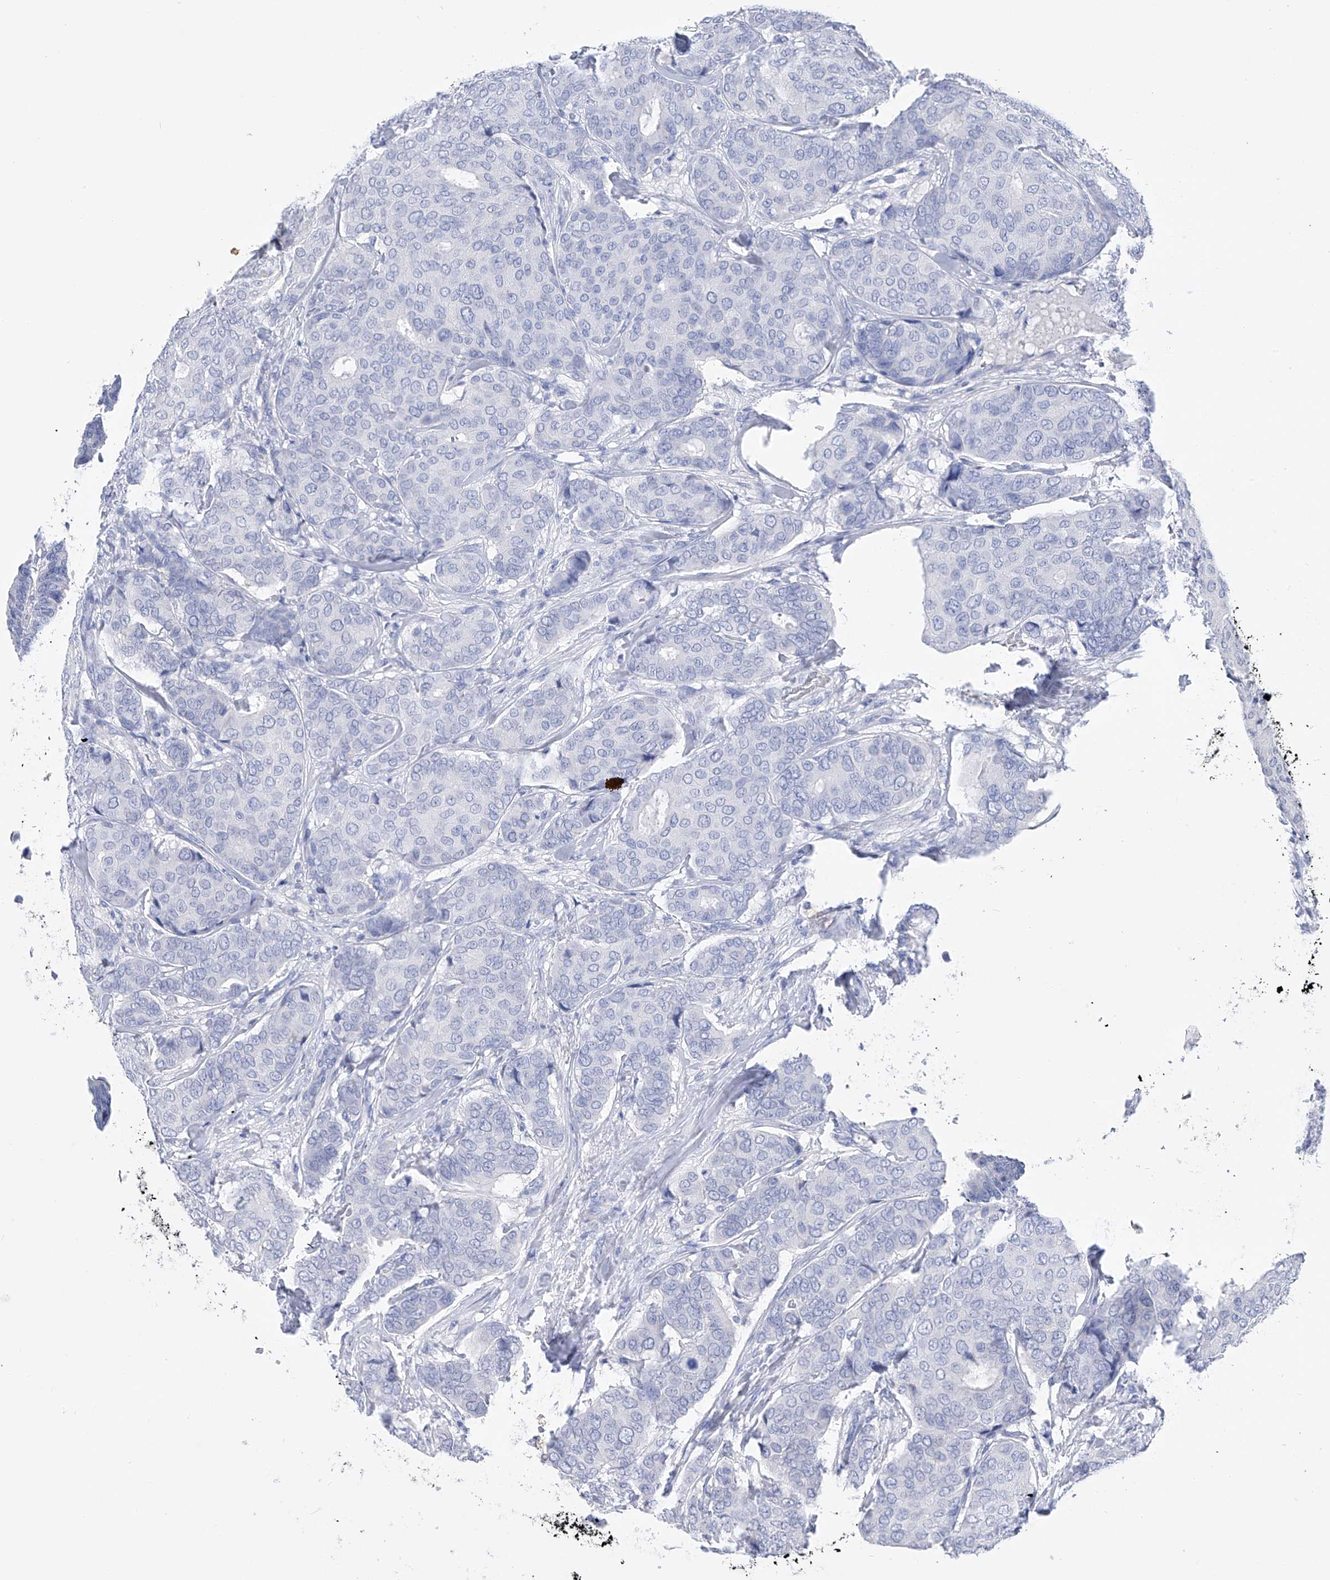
{"staining": {"intensity": "negative", "quantity": "none", "location": "none"}, "tissue": "breast cancer", "cell_type": "Tumor cells", "image_type": "cancer", "snomed": [{"axis": "morphology", "description": "Duct carcinoma"}, {"axis": "topography", "description": "Breast"}], "caption": "Immunohistochemistry of infiltrating ductal carcinoma (breast) demonstrates no expression in tumor cells.", "gene": "ADRA1A", "patient": {"sex": "female", "age": 75}}